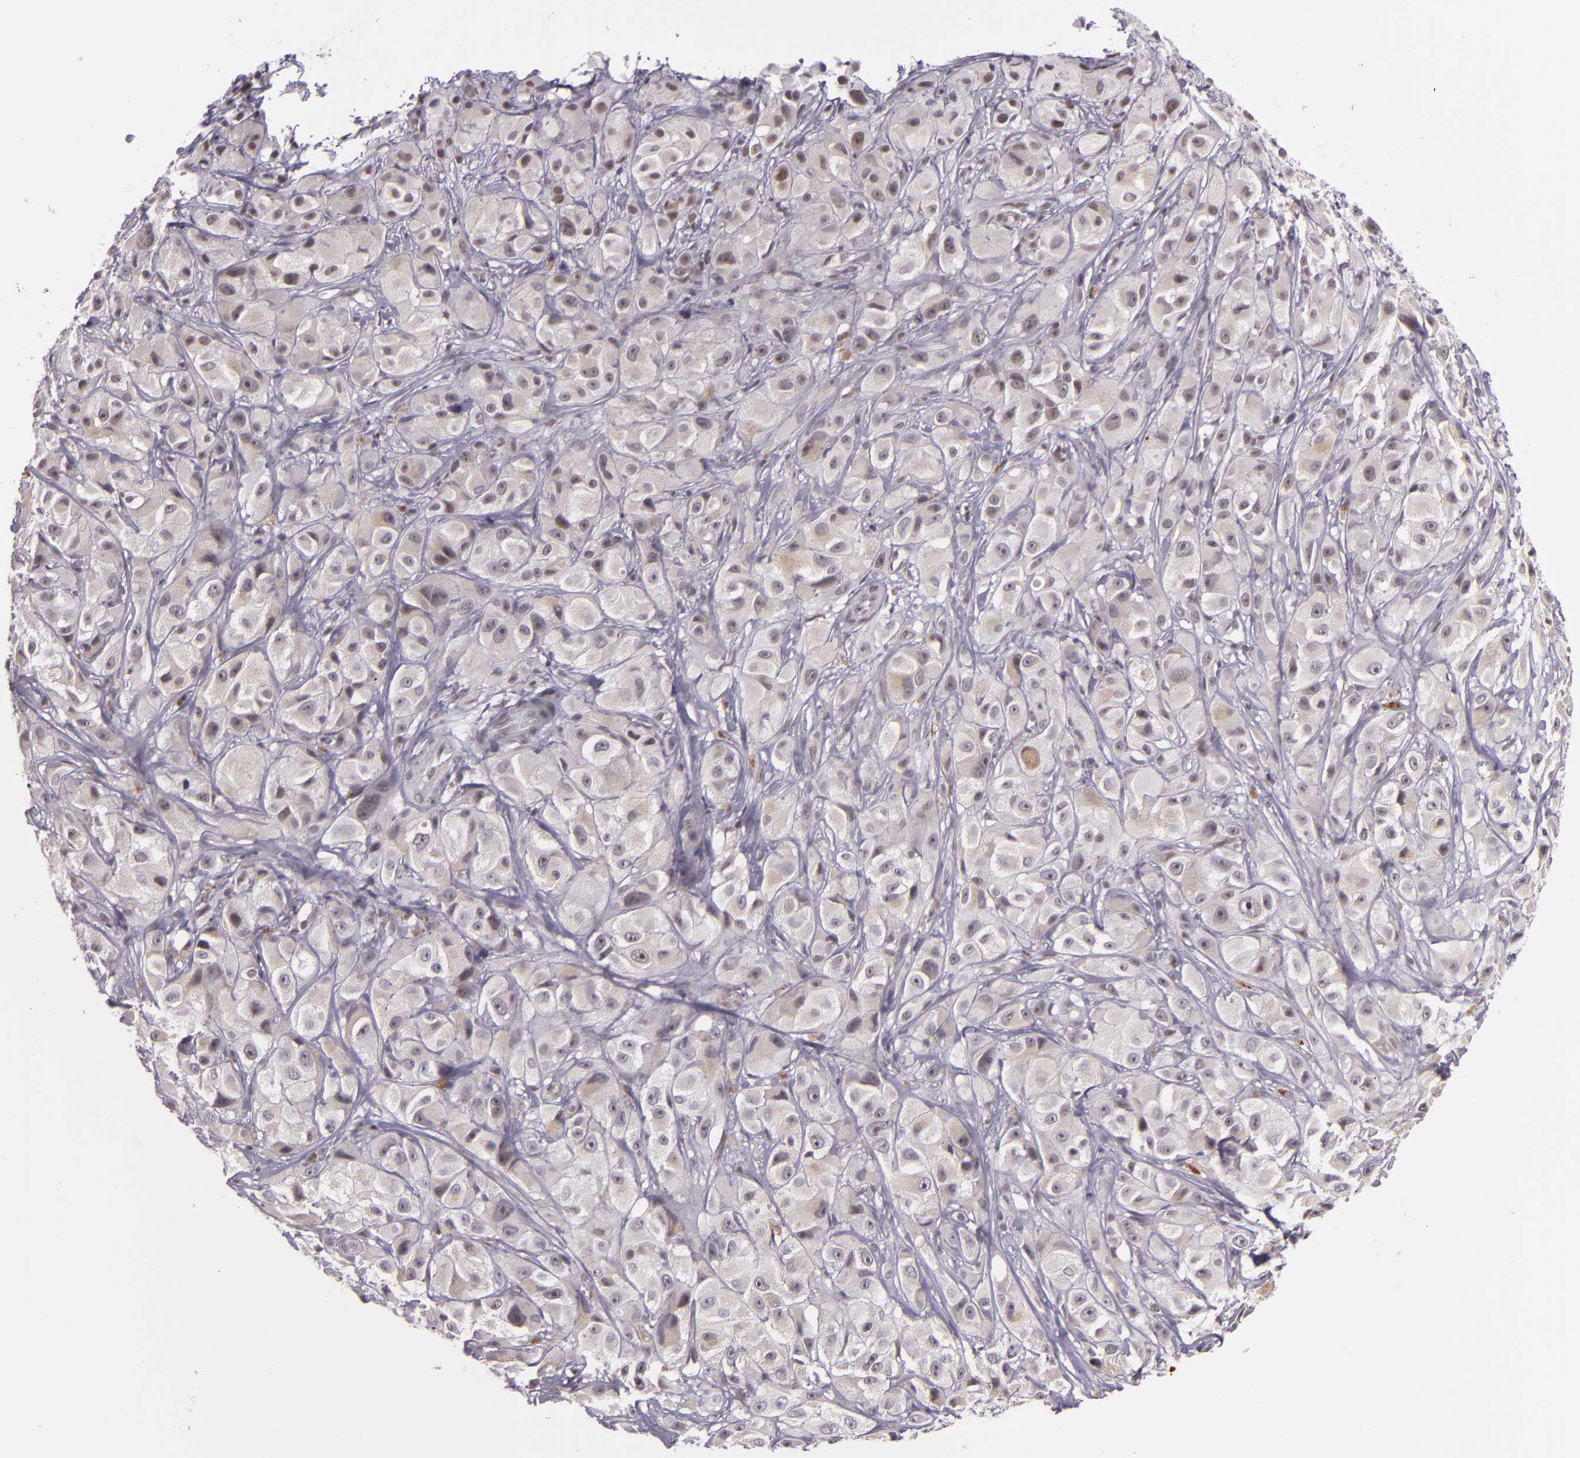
{"staining": {"intensity": "weak", "quantity": "<25%", "location": "cytoplasmic/membranous"}, "tissue": "melanoma", "cell_type": "Tumor cells", "image_type": "cancer", "snomed": [{"axis": "morphology", "description": "Malignant melanoma, NOS"}, {"axis": "topography", "description": "Skin"}], "caption": "IHC of melanoma demonstrates no expression in tumor cells. The staining was performed using DAB (3,3'-diaminobenzidine) to visualize the protein expression in brown, while the nuclei were stained in blue with hematoxylin (Magnification: 20x).", "gene": "ZFX", "patient": {"sex": "male", "age": 56}}